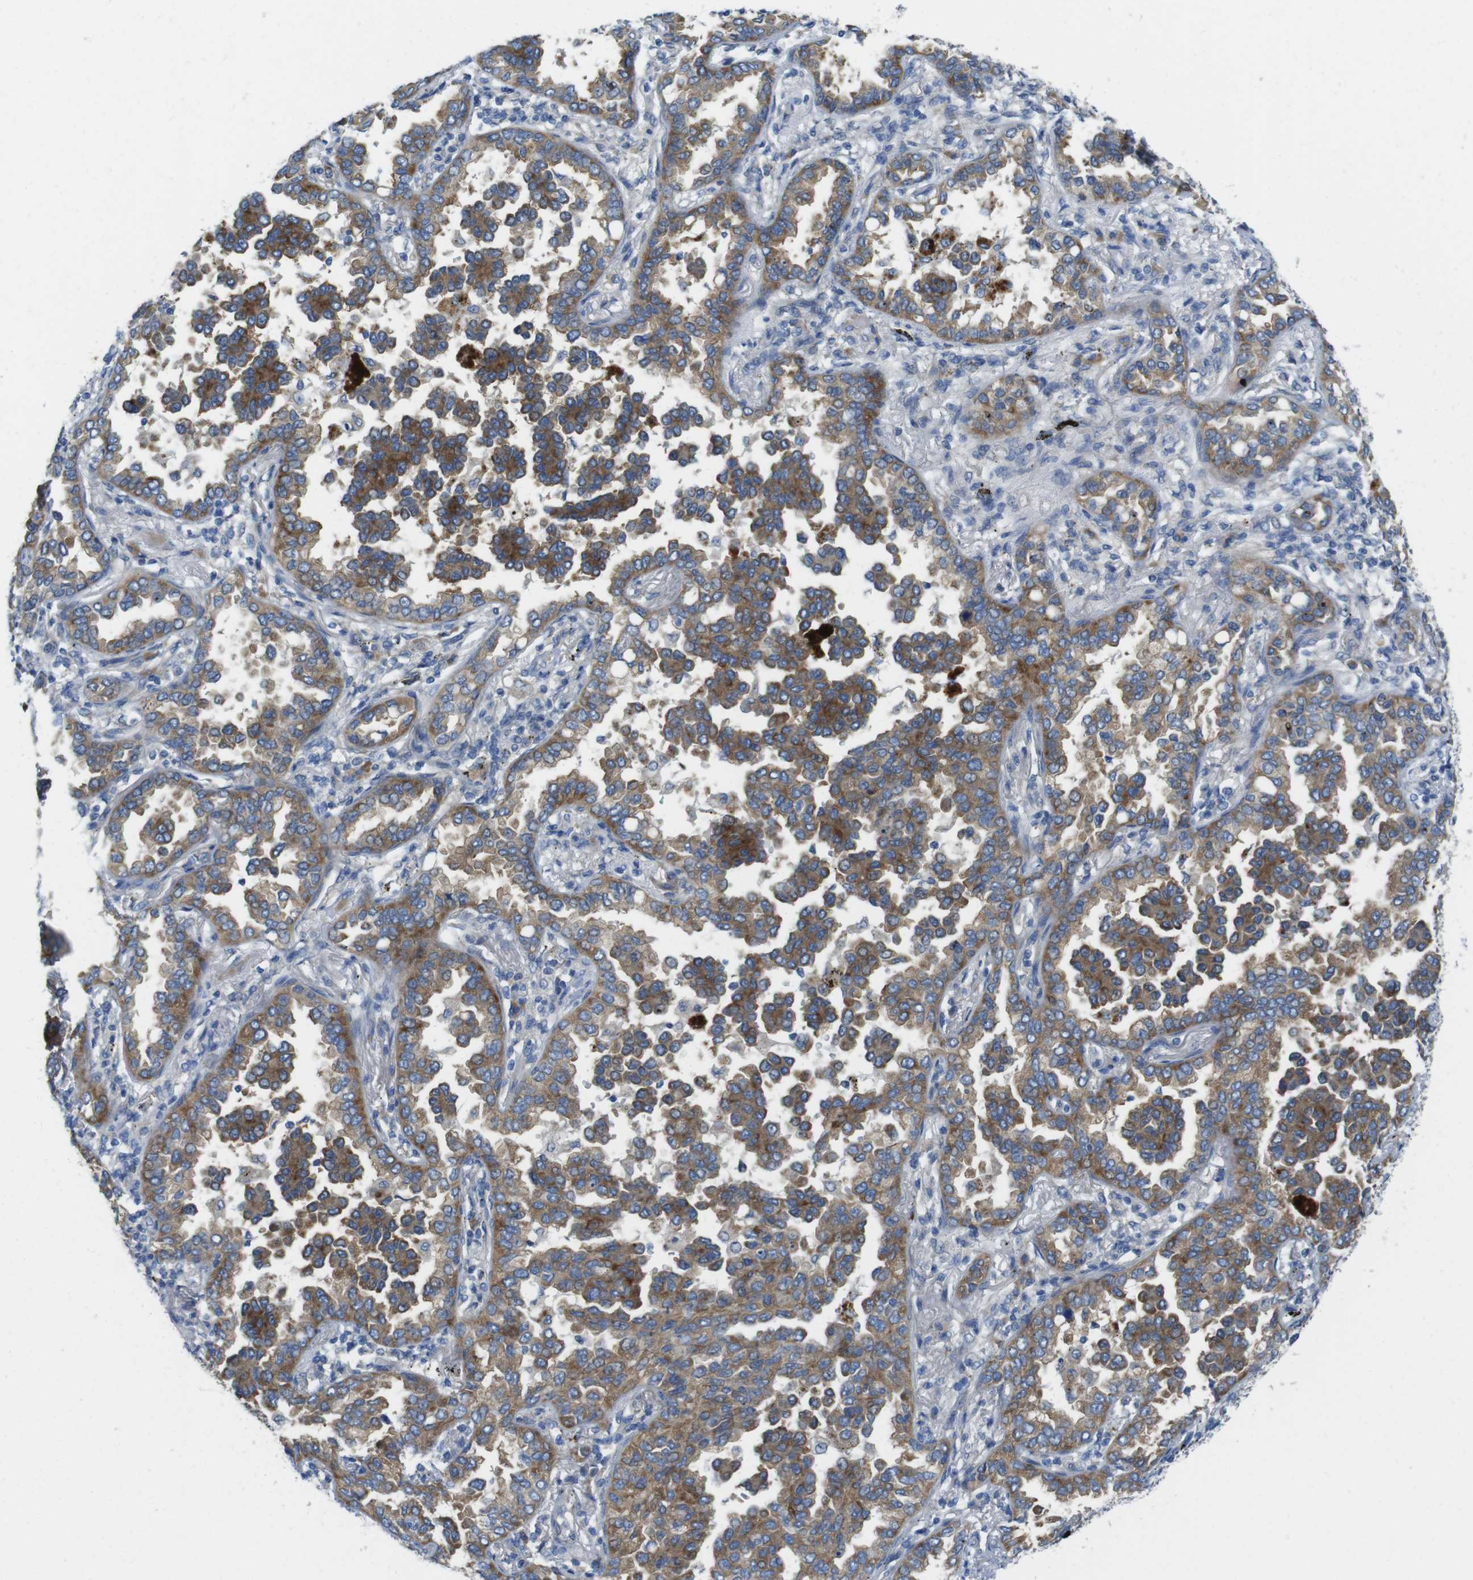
{"staining": {"intensity": "moderate", "quantity": ">75%", "location": "cytoplasmic/membranous"}, "tissue": "lung cancer", "cell_type": "Tumor cells", "image_type": "cancer", "snomed": [{"axis": "morphology", "description": "Normal tissue, NOS"}, {"axis": "morphology", "description": "Adenocarcinoma, NOS"}, {"axis": "topography", "description": "Lung"}], "caption": "This photomicrograph shows immunohistochemistry (IHC) staining of human lung adenocarcinoma, with medium moderate cytoplasmic/membranous expression in about >75% of tumor cells.", "gene": "TMEM234", "patient": {"sex": "male", "age": 59}}